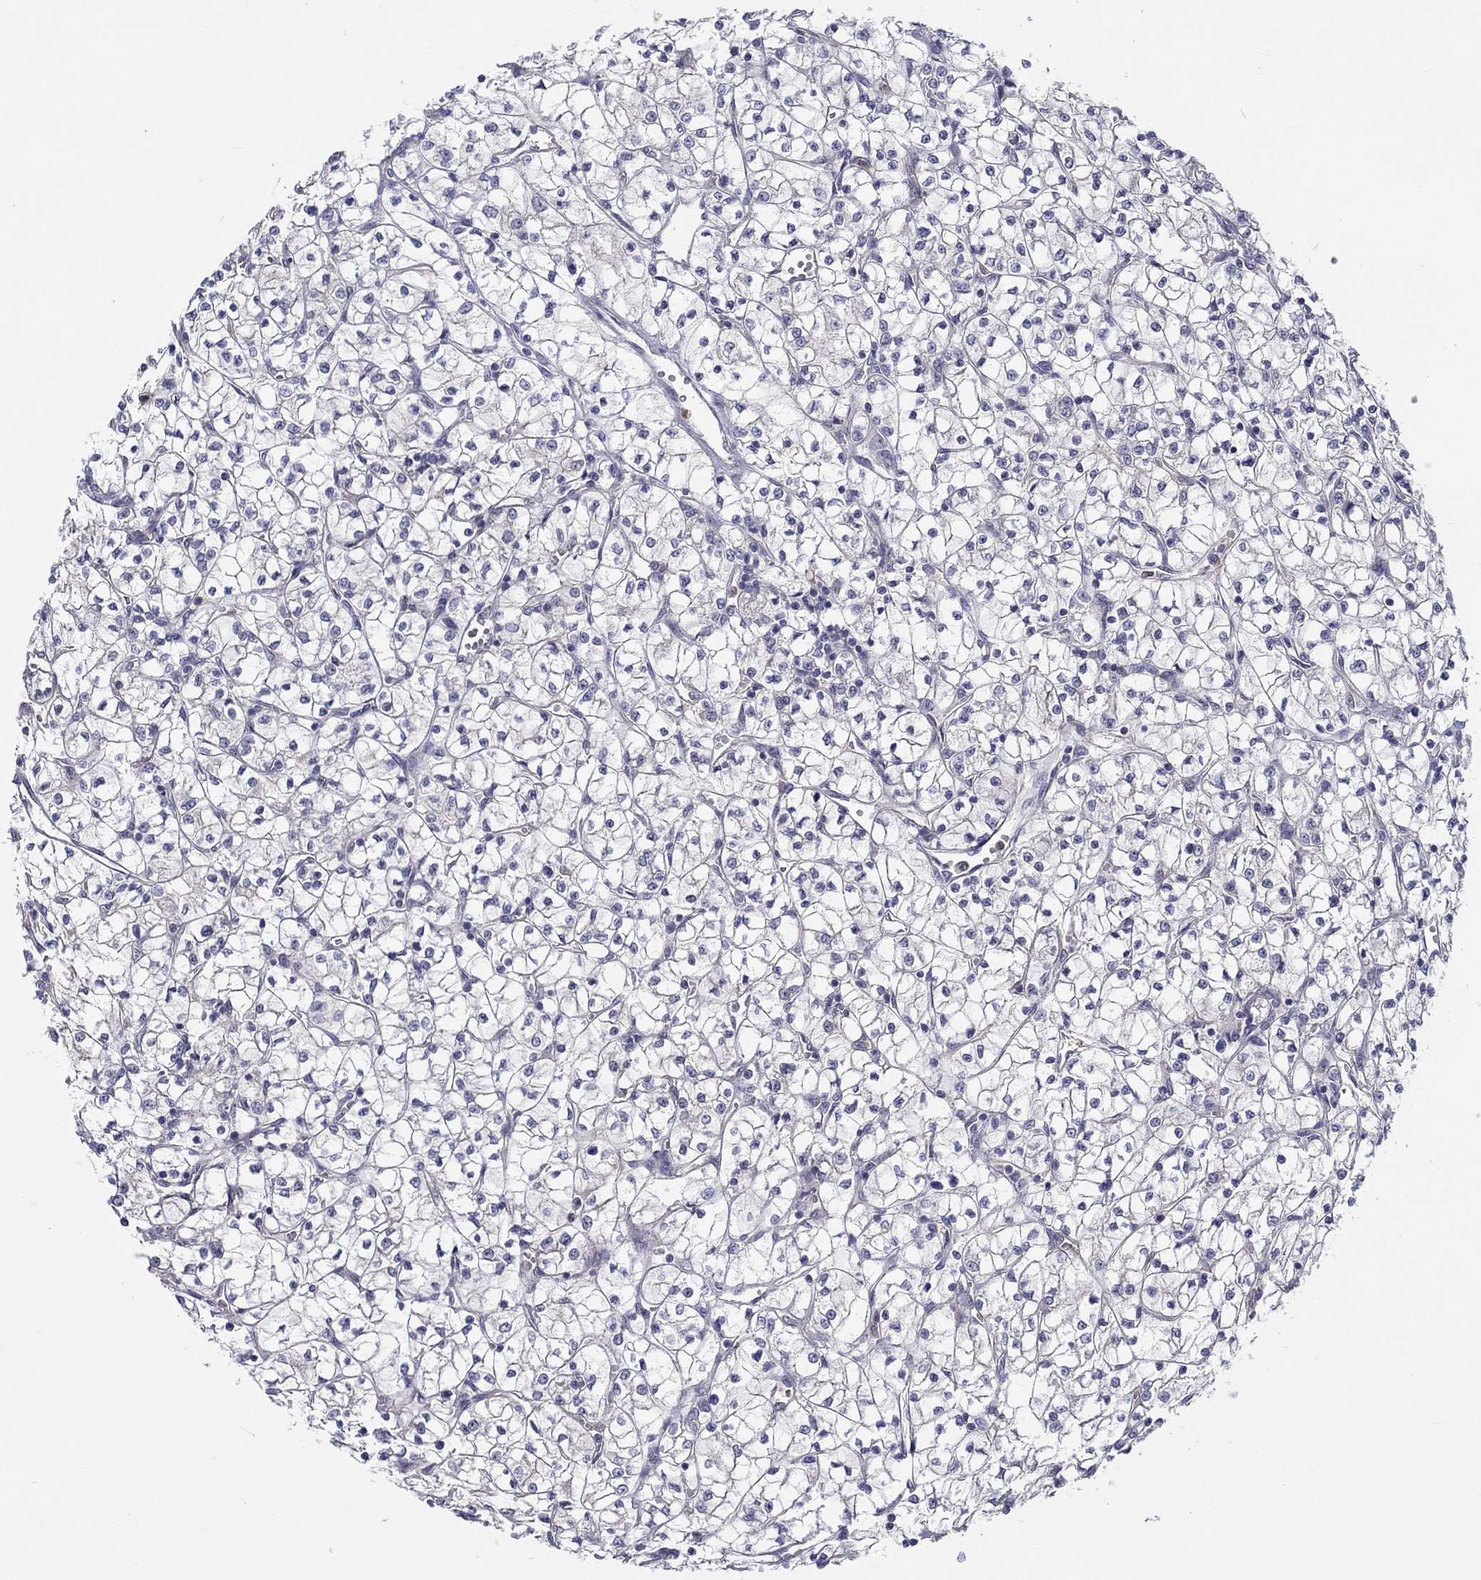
{"staining": {"intensity": "negative", "quantity": "none", "location": "none"}, "tissue": "renal cancer", "cell_type": "Tumor cells", "image_type": "cancer", "snomed": [{"axis": "morphology", "description": "Adenocarcinoma, NOS"}, {"axis": "topography", "description": "Kidney"}], "caption": "There is no significant positivity in tumor cells of adenocarcinoma (renal).", "gene": "ABCG4", "patient": {"sex": "female", "age": 64}}